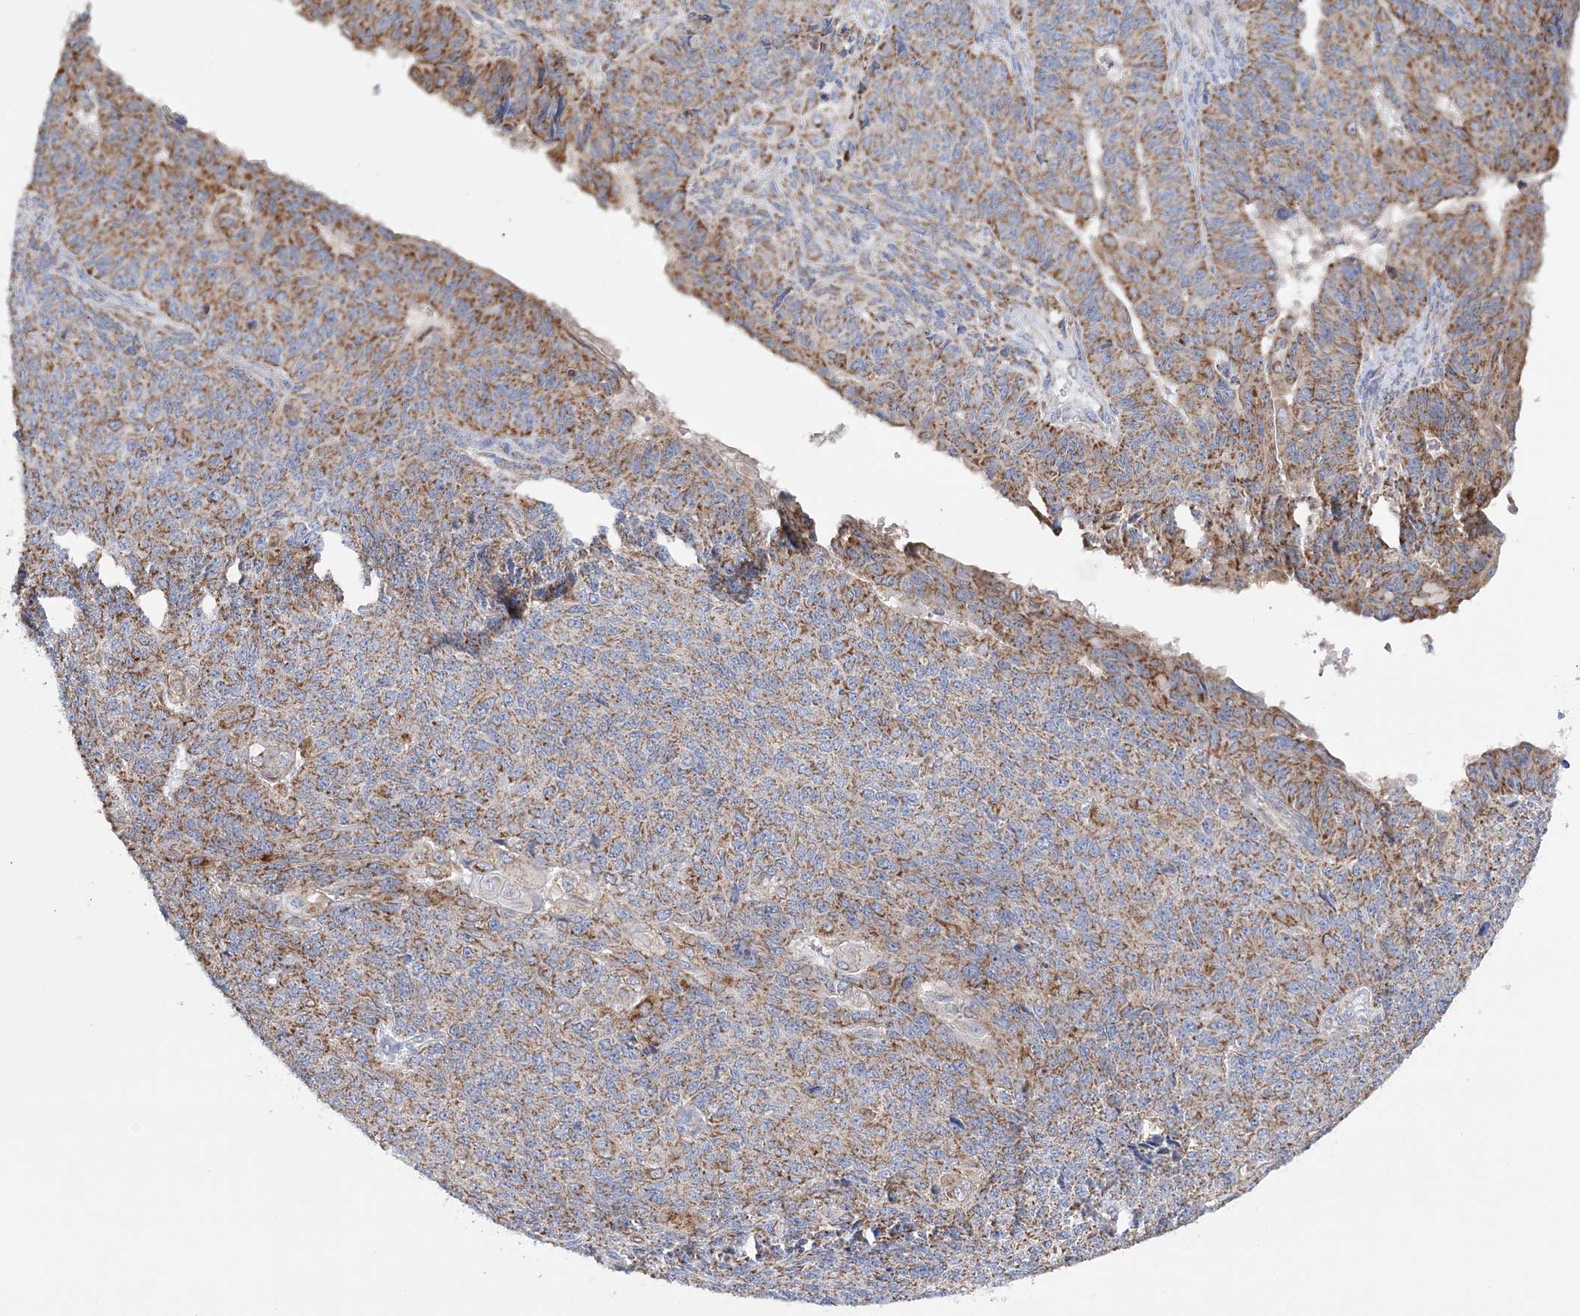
{"staining": {"intensity": "moderate", "quantity": ">75%", "location": "cytoplasmic/membranous"}, "tissue": "endometrial cancer", "cell_type": "Tumor cells", "image_type": "cancer", "snomed": [{"axis": "morphology", "description": "Adenocarcinoma, NOS"}, {"axis": "topography", "description": "Endometrium"}], "caption": "Immunohistochemistry (IHC) of endometrial cancer displays medium levels of moderate cytoplasmic/membranous expression in about >75% of tumor cells. (Brightfield microscopy of DAB IHC at high magnification).", "gene": "TTC32", "patient": {"sex": "female", "age": 32}}